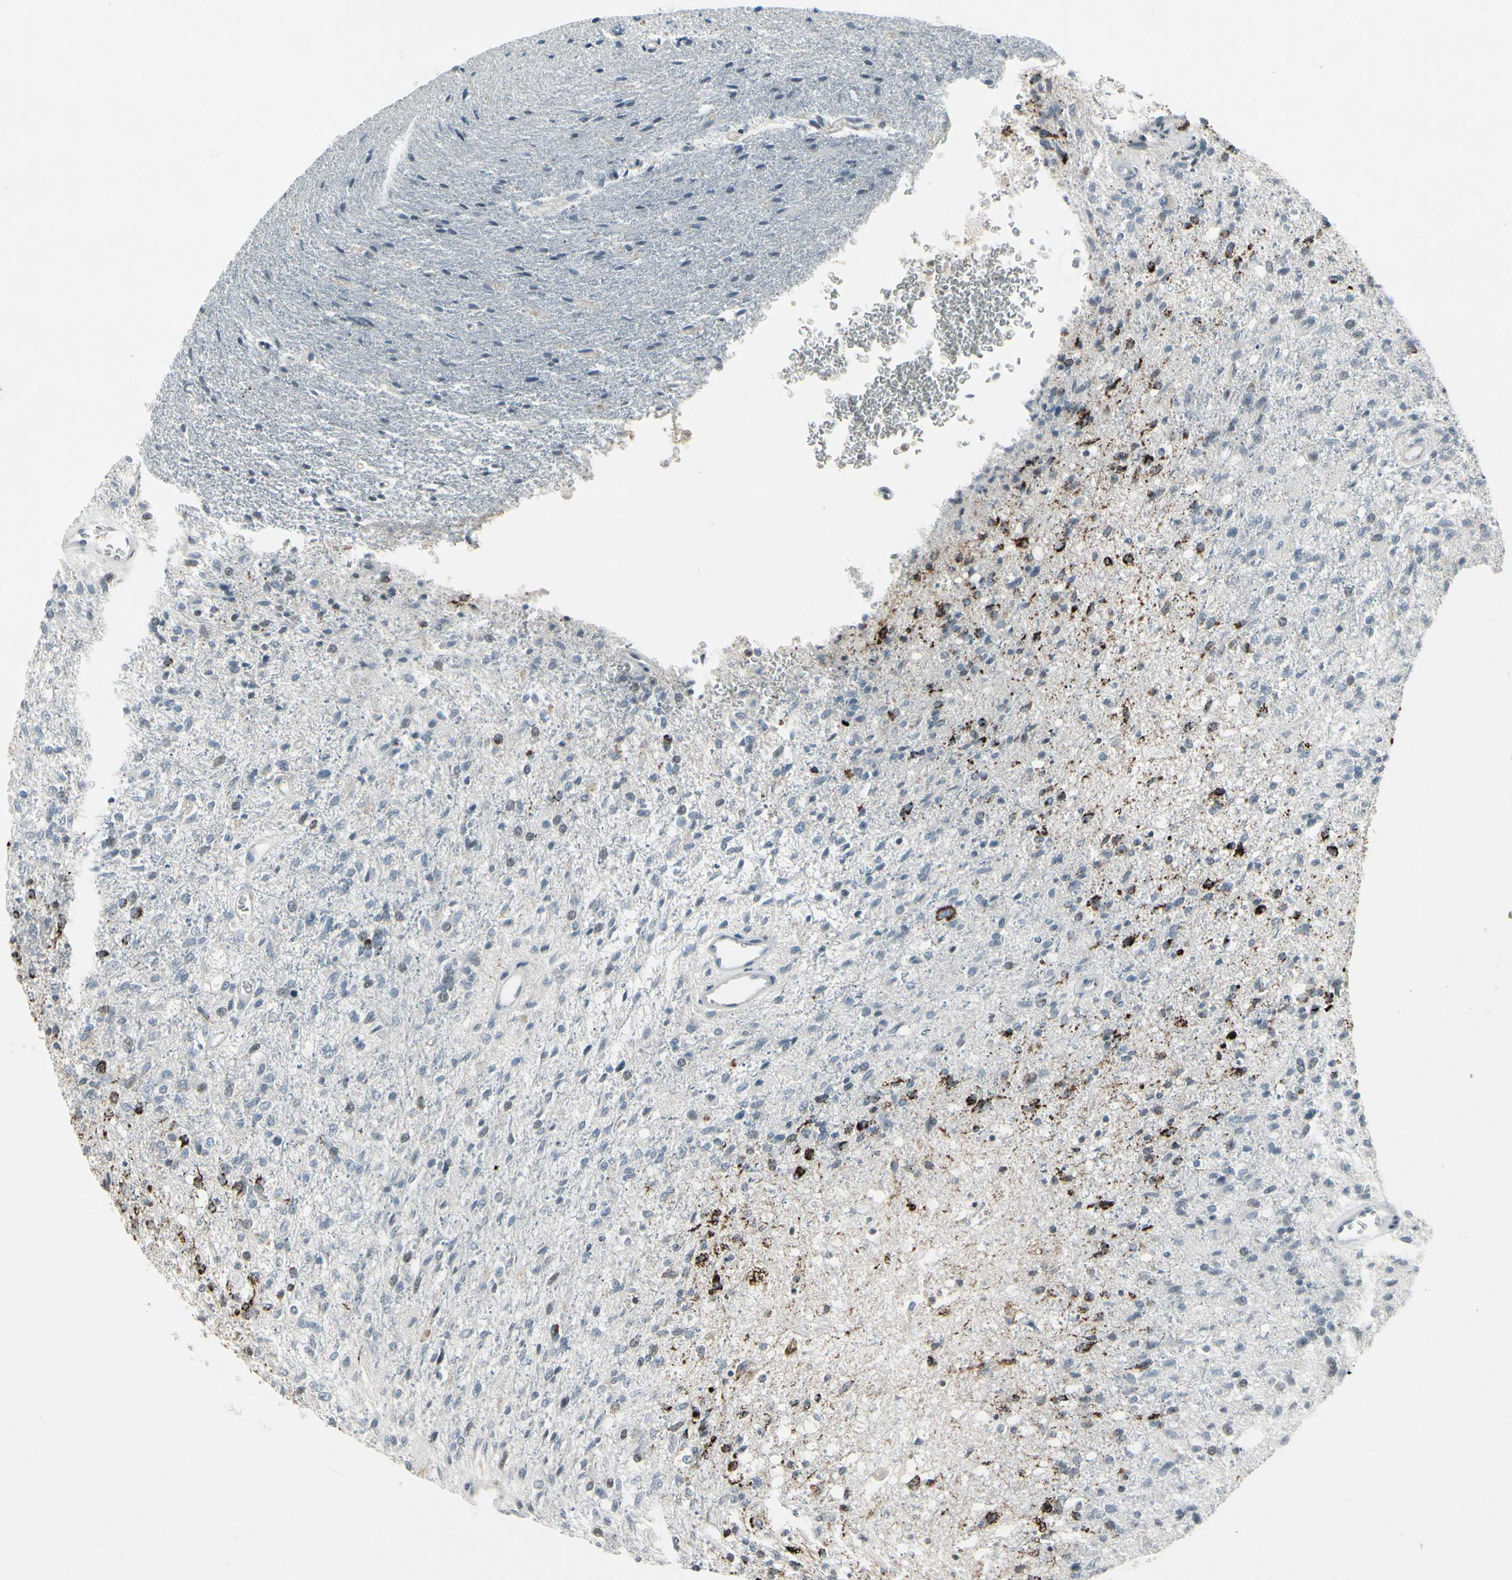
{"staining": {"intensity": "strong", "quantity": "<25%", "location": "cytoplasmic/membranous"}, "tissue": "glioma", "cell_type": "Tumor cells", "image_type": "cancer", "snomed": [{"axis": "morphology", "description": "Normal tissue, NOS"}, {"axis": "morphology", "description": "Glioma, malignant, High grade"}, {"axis": "topography", "description": "Cerebral cortex"}], "caption": "Immunohistochemical staining of human malignant high-grade glioma demonstrates medium levels of strong cytoplasmic/membranous staining in approximately <25% of tumor cells. (brown staining indicates protein expression, while blue staining denotes nuclei).", "gene": "ARG2", "patient": {"sex": "male", "age": 77}}